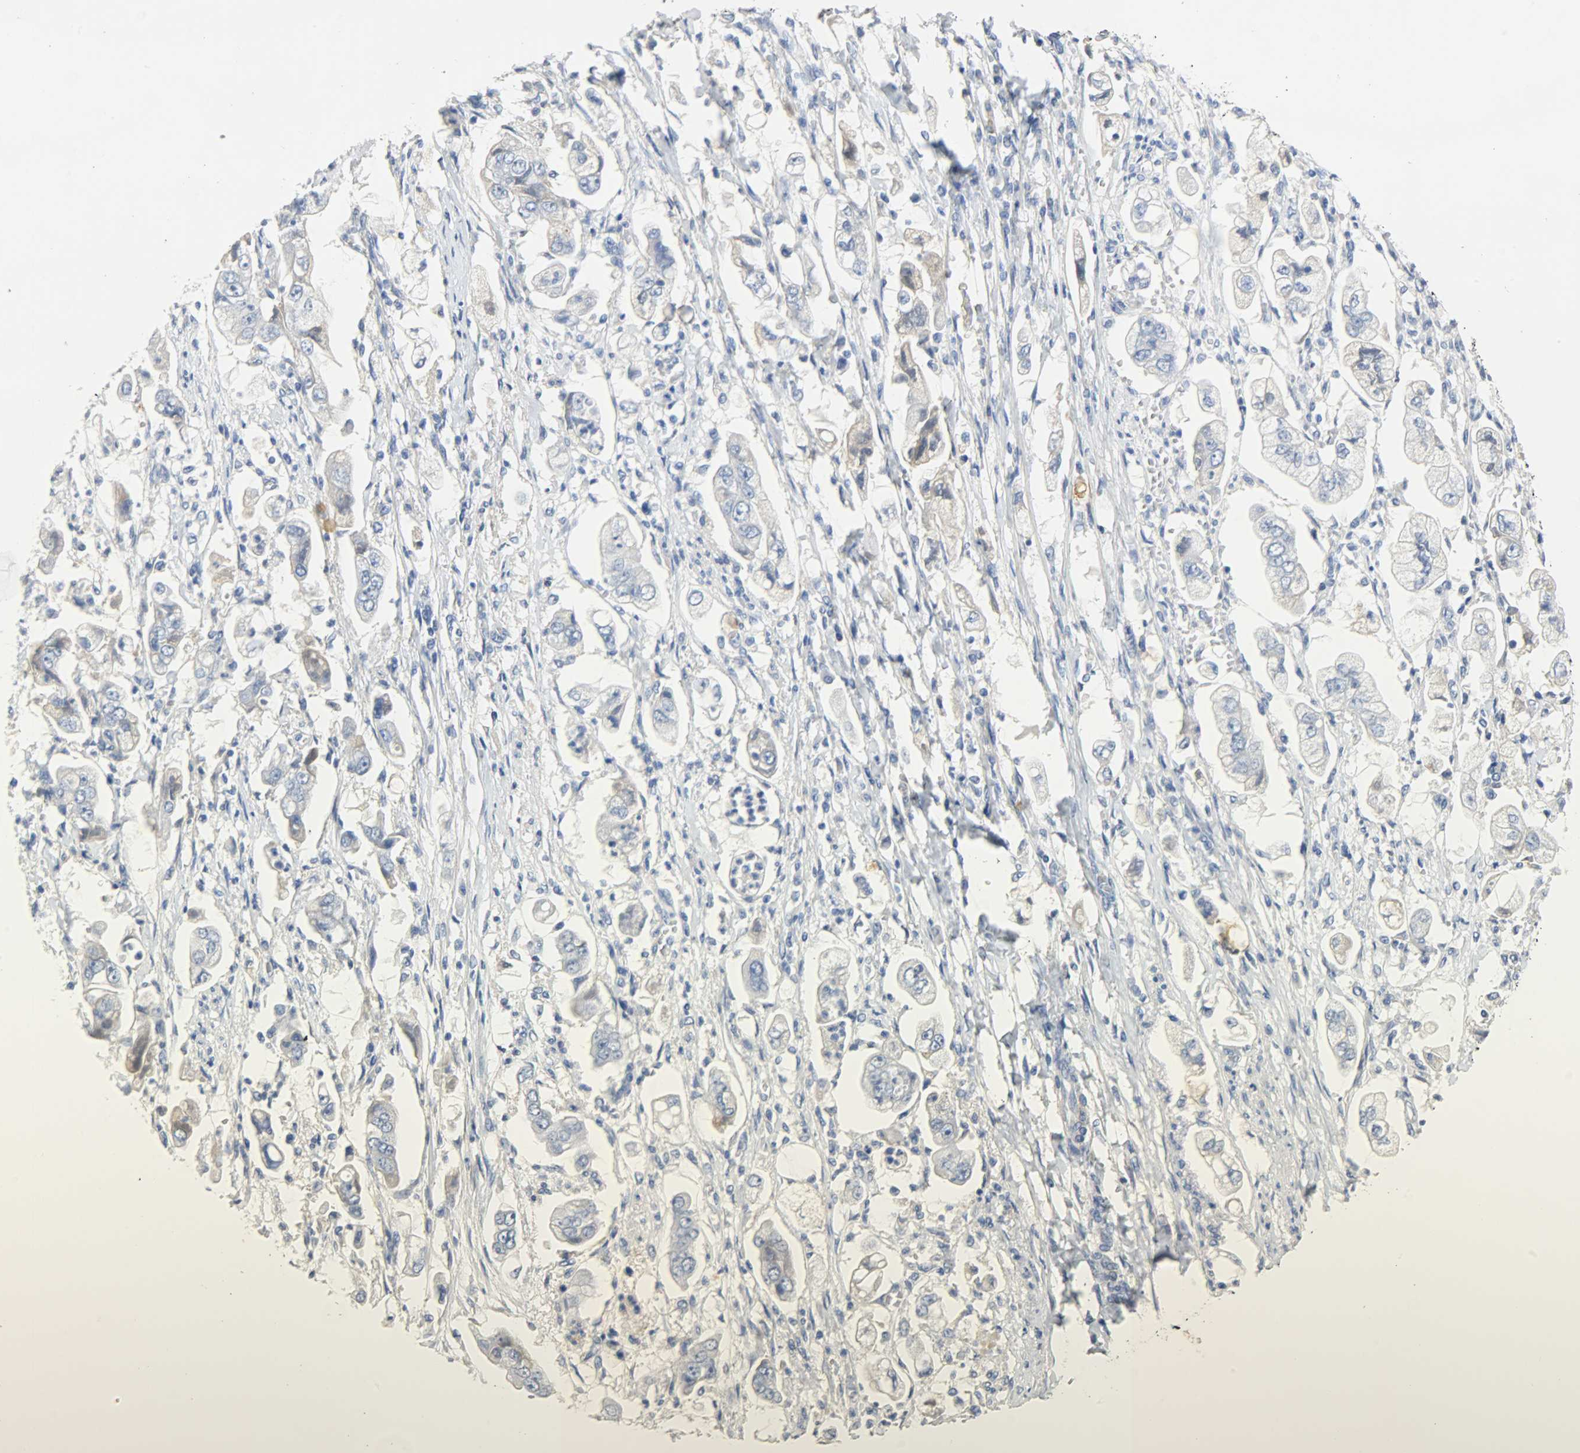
{"staining": {"intensity": "negative", "quantity": "none", "location": "none"}, "tissue": "stomach cancer", "cell_type": "Tumor cells", "image_type": "cancer", "snomed": [{"axis": "morphology", "description": "Adenocarcinoma, NOS"}, {"axis": "topography", "description": "Stomach"}], "caption": "Stomach cancer was stained to show a protein in brown. There is no significant expression in tumor cells. Brightfield microscopy of immunohistochemistry (IHC) stained with DAB (brown) and hematoxylin (blue), captured at high magnification.", "gene": "CRP", "patient": {"sex": "male", "age": 62}}